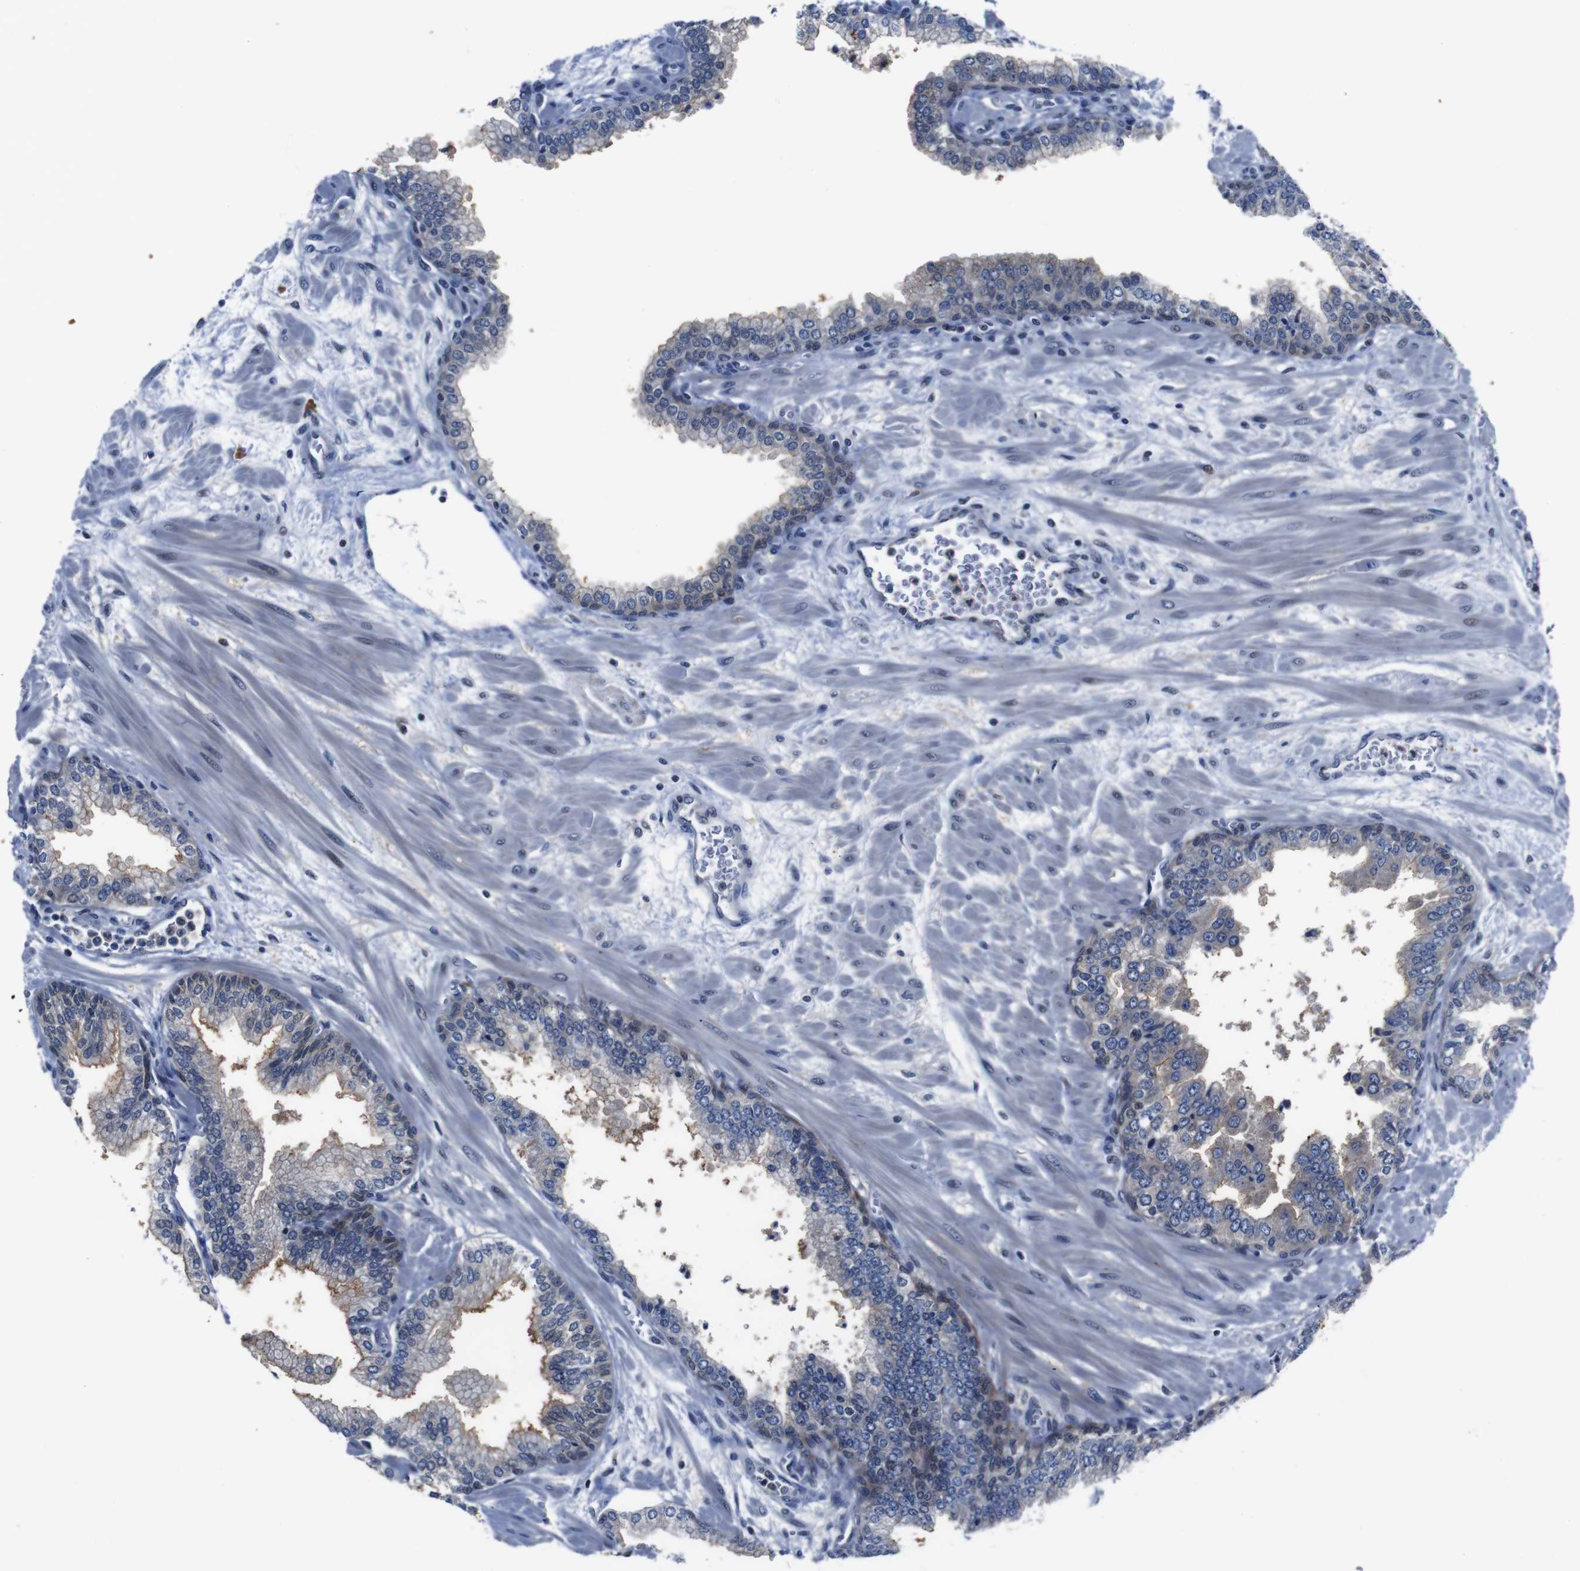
{"staining": {"intensity": "moderate", "quantity": "<25%", "location": "cytoplasmic/membranous"}, "tissue": "prostate", "cell_type": "Glandular cells", "image_type": "normal", "snomed": [{"axis": "morphology", "description": "Normal tissue, NOS"}, {"axis": "morphology", "description": "Urothelial carcinoma, Low grade"}, {"axis": "topography", "description": "Urinary bladder"}, {"axis": "topography", "description": "Prostate"}], "caption": "Prostate stained with immunohistochemistry (IHC) exhibits moderate cytoplasmic/membranous positivity in approximately <25% of glandular cells. The staining was performed using DAB to visualize the protein expression in brown, while the nuclei were stained in blue with hematoxylin (Magnification: 20x).", "gene": "SEMA4B", "patient": {"sex": "male", "age": 60}}